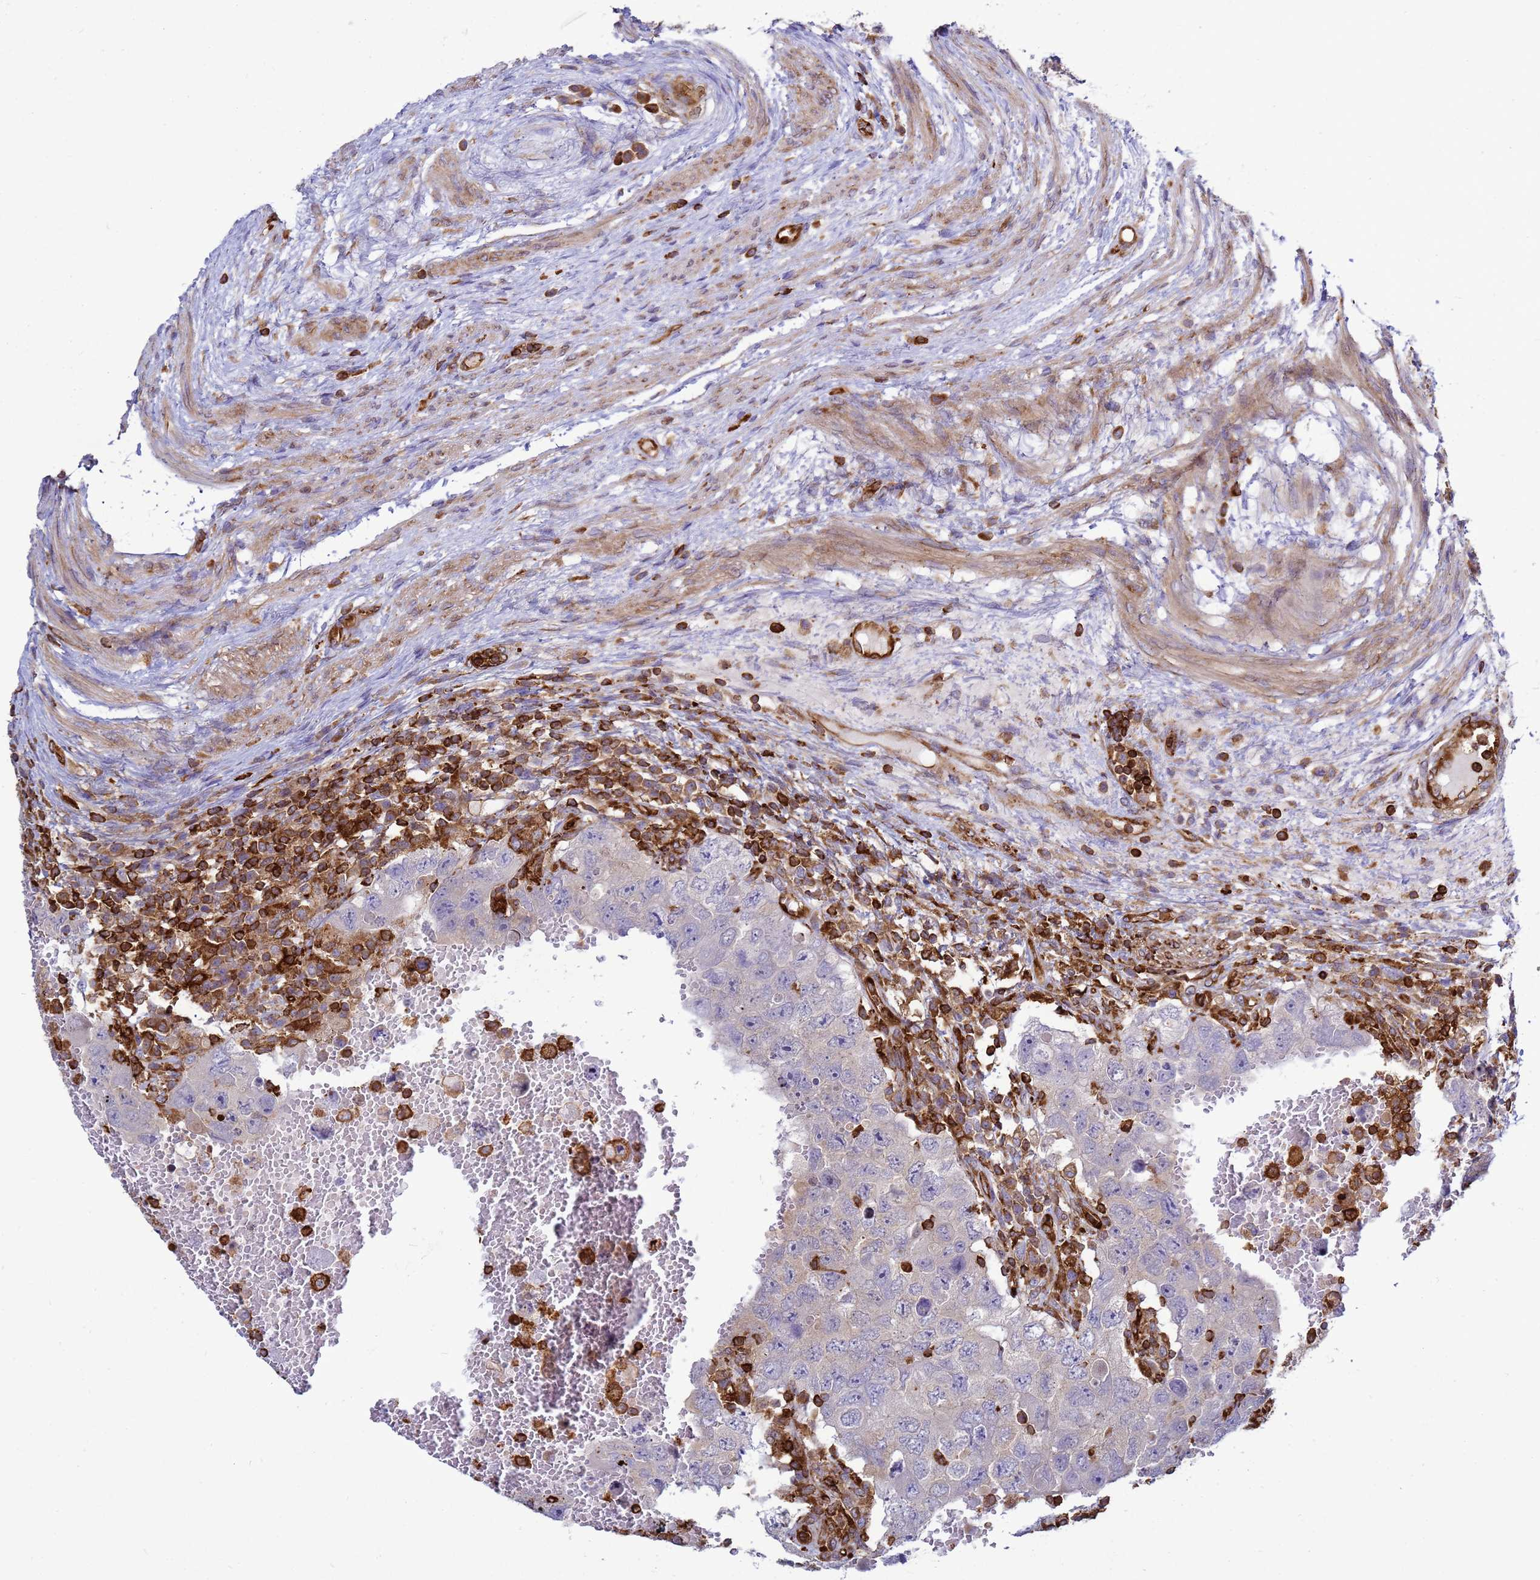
{"staining": {"intensity": "negative", "quantity": "none", "location": "none"}, "tissue": "testis cancer", "cell_type": "Tumor cells", "image_type": "cancer", "snomed": [{"axis": "morphology", "description": "Carcinoma, Embryonal, NOS"}, {"axis": "topography", "description": "Testis"}], "caption": "Immunohistochemical staining of human testis cancer demonstrates no significant expression in tumor cells.", "gene": "ZBTB8OS", "patient": {"sex": "male", "age": 26}}